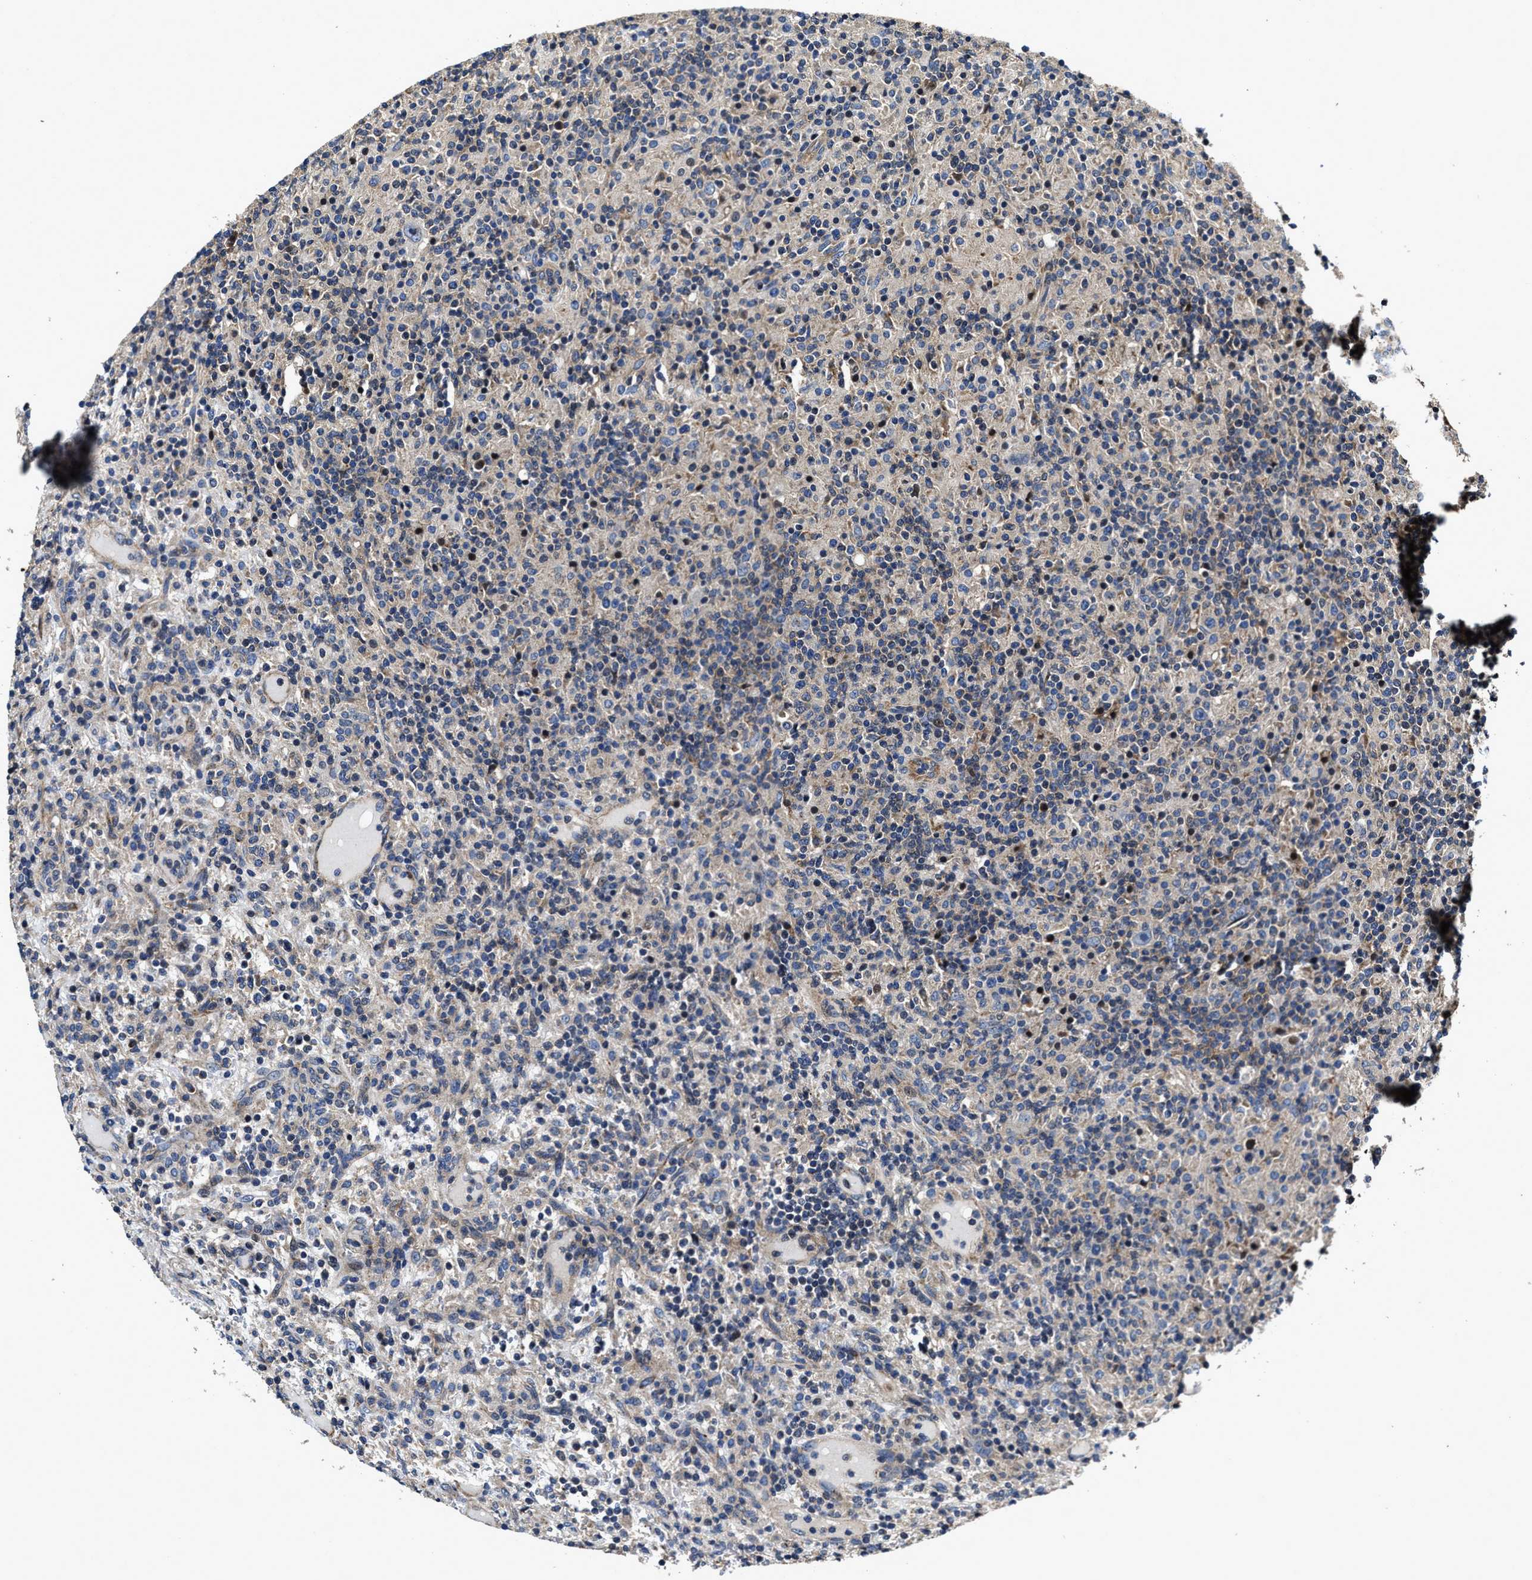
{"staining": {"intensity": "negative", "quantity": "none", "location": "none"}, "tissue": "lymphoma", "cell_type": "Tumor cells", "image_type": "cancer", "snomed": [{"axis": "morphology", "description": "Hodgkin's disease, NOS"}, {"axis": "topography", "description": "Lymph node"}], "caption": "This histopathology image is of lymphoma stained with IHC to label a protein in brown with the nuclei are counter-stained blue. There is no staining in tumor cells. (Brightfield microscopy of DAB immunohistochemistry (IHC) at high magnification).", "gene": "PTAR1", "patient": {"sex": "male", "age": 70}}